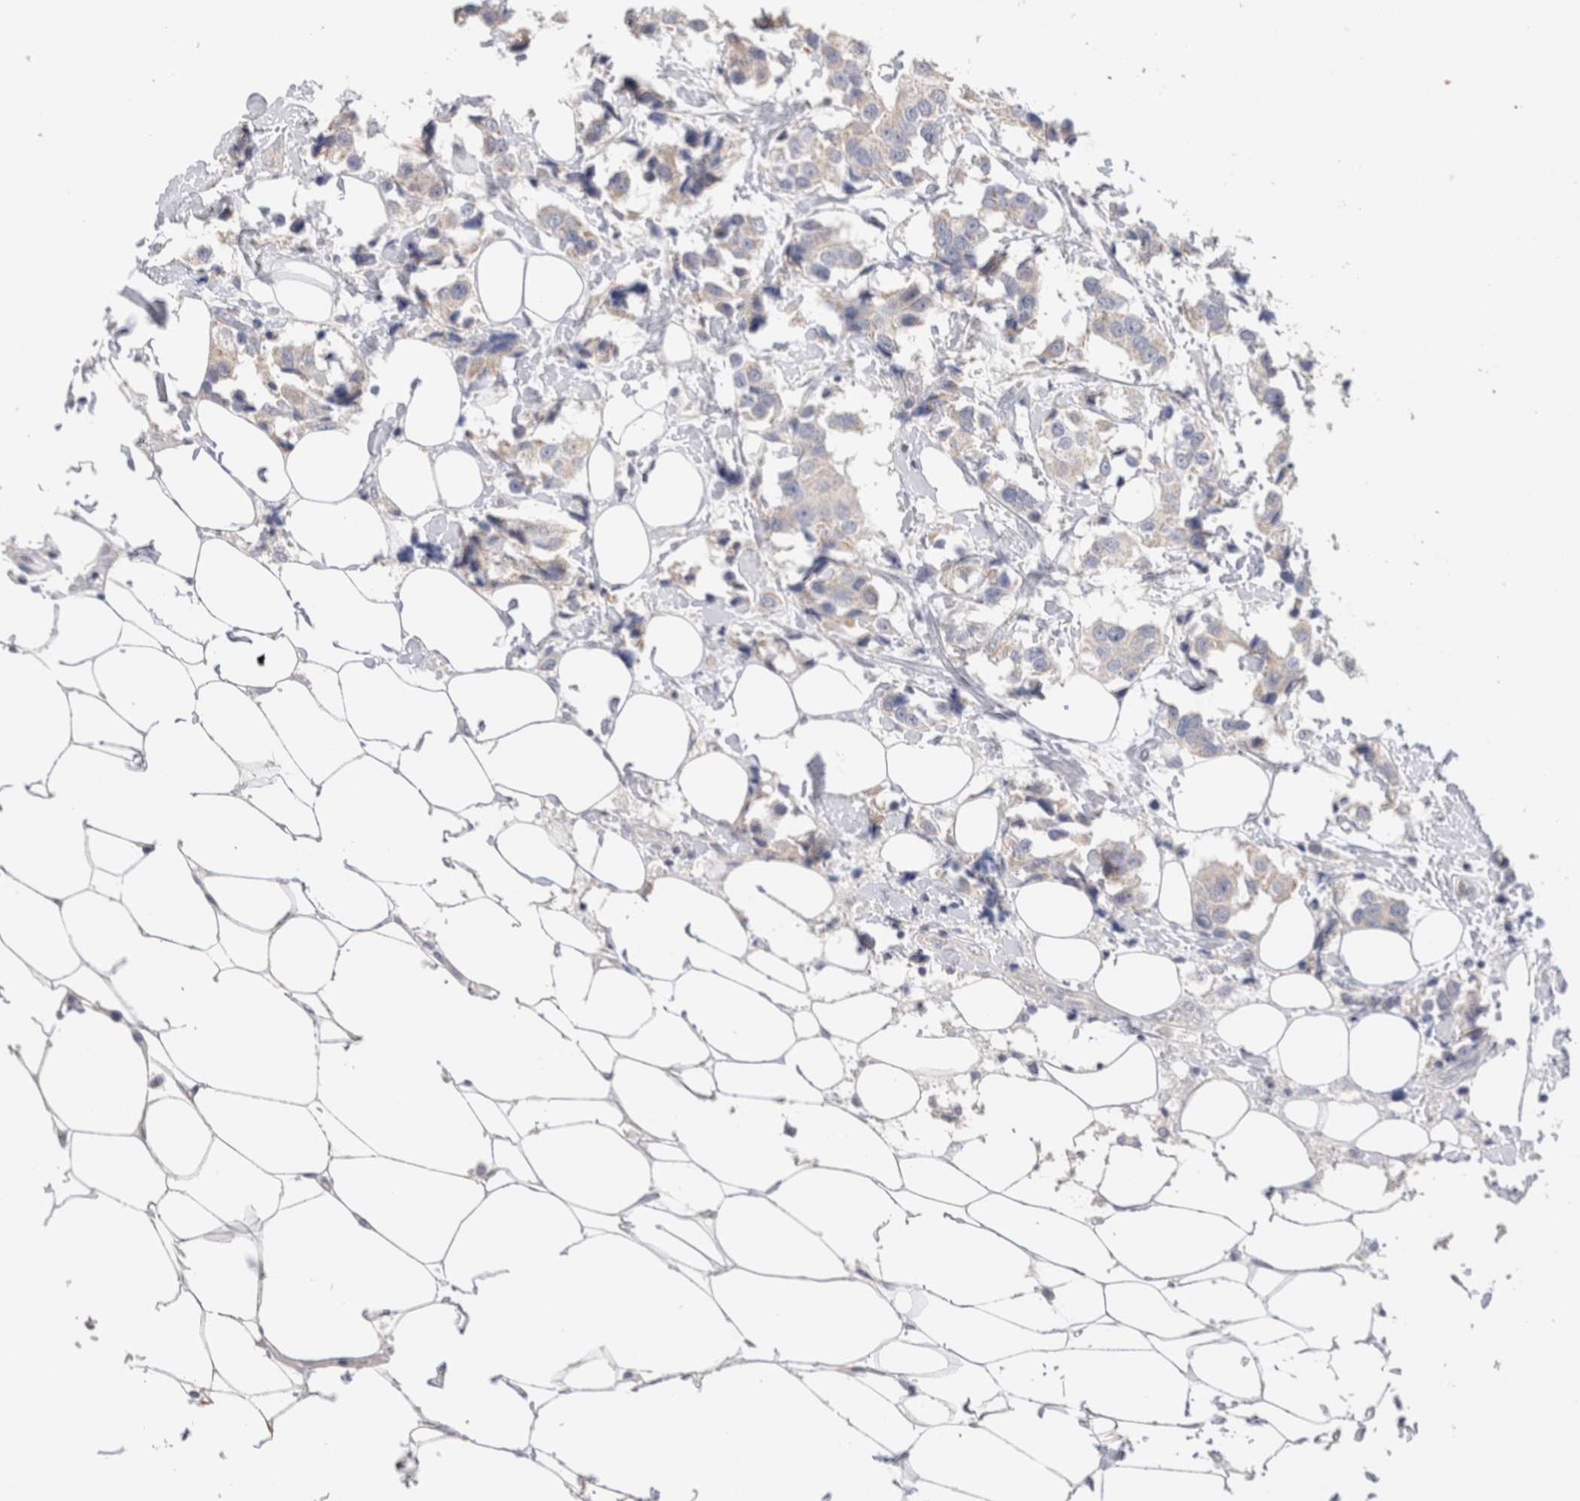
{"staining": {"intensity": "weak", "quantity": "<25%", "location": "cytoplasmic/membranous"}, "tissue": "breast cancer", "cell_type": "Tumor cells", "image_type": "cancer", "snomed": [{"axis": "morphology", "description": "Normal tissue, NOS"}, {"axis": "morphology", "description": "Duct carcinoma"}, {"axis": "topography", "description": "Breast"}], "caption": "An image of infiltrating ductal carcinoma (breast) stained for a protein displays no brown staining in tumor cells.", "gene": "DMD", "patient": {"sex": "female", "age": 39}}